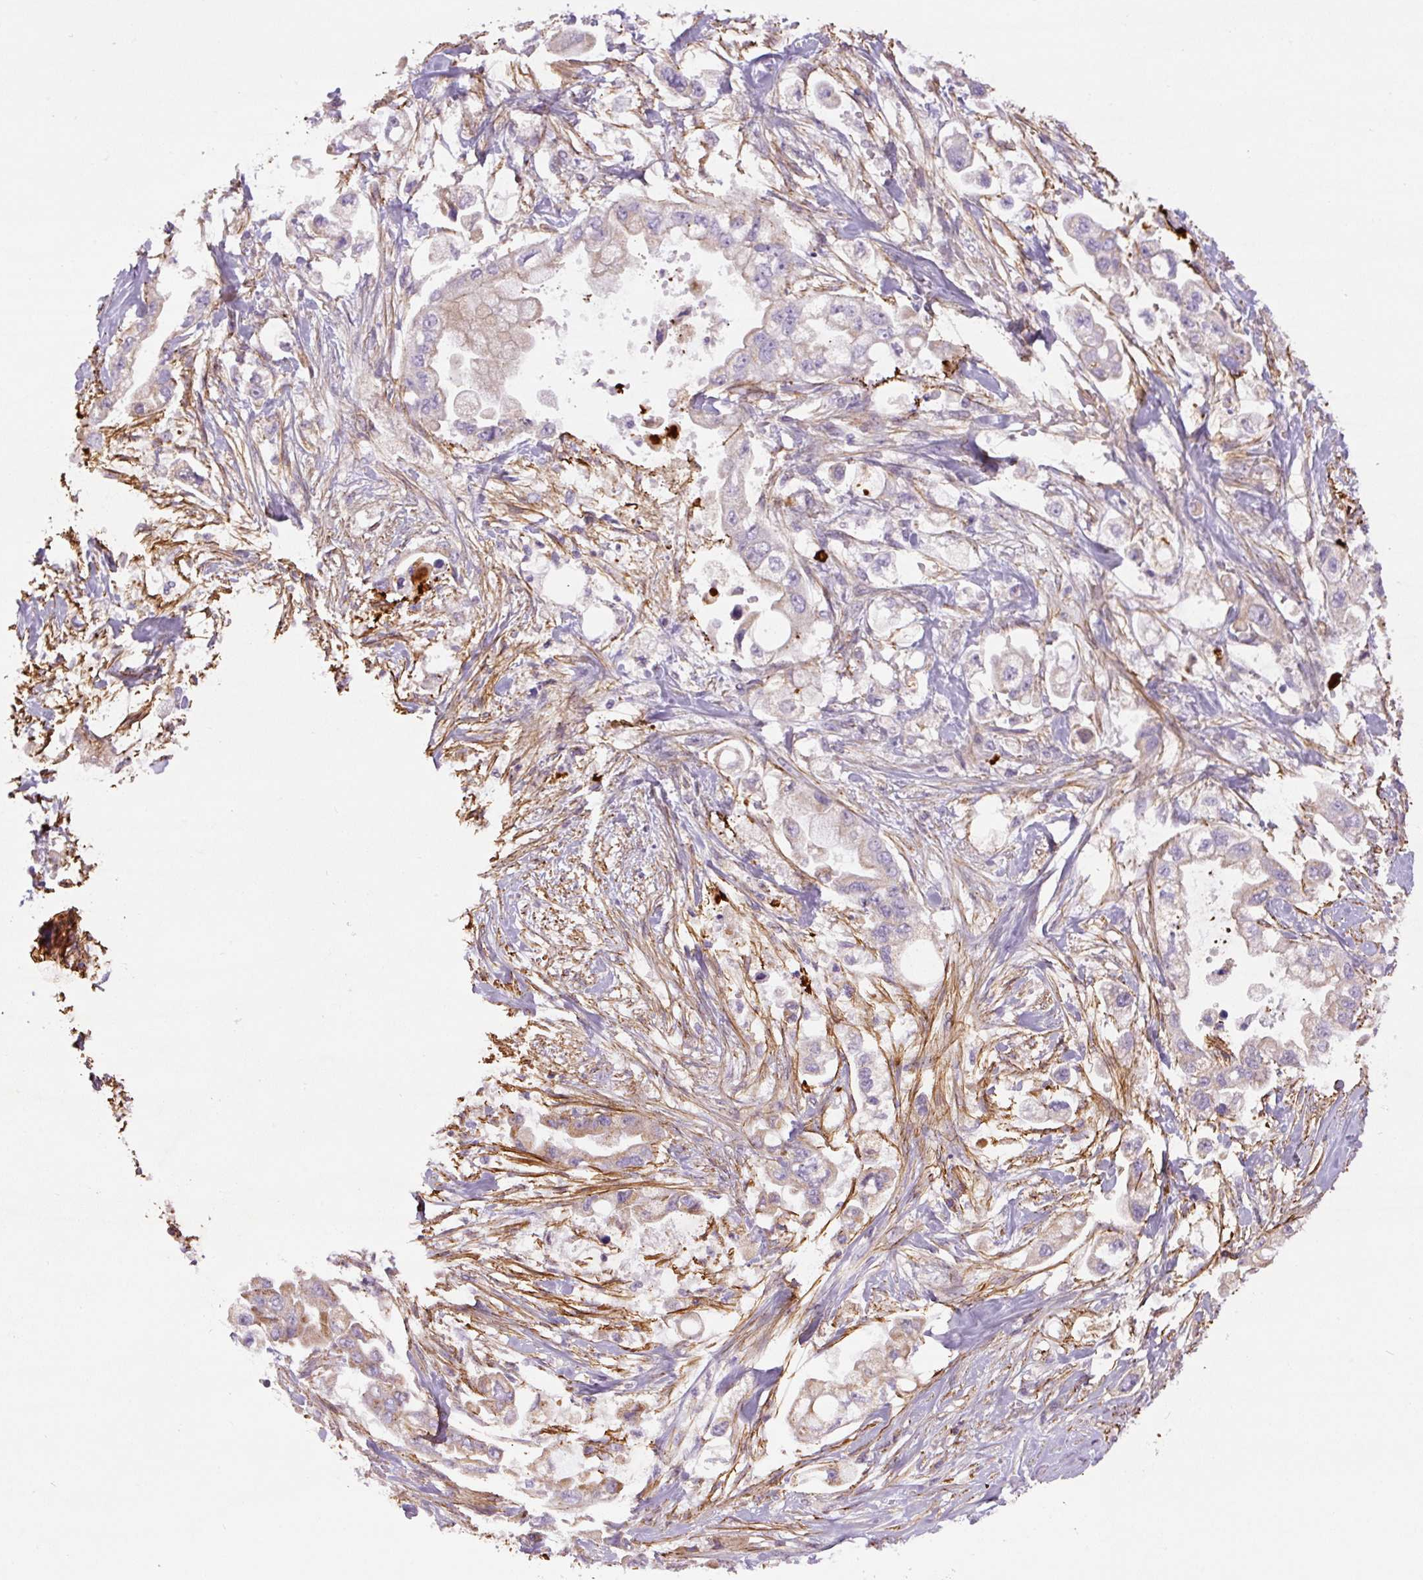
{"staining": {"intensity": "negative", "quantity": "none", "location": "none"}, "tissue": "stomach cancer", "cell_type": "Tumor cells", "image_type": "cancer", "snomed": [{"axis": "morphology", "description": "Adenocarcinoma, NOS"}, {"axis": "topography", "description": "Stomach"}], "caption": "Tumor cells show no significant protein positivity in stomach cancer (adenocarcinoma). (Immunohistochemistry (ihc), brightfield microscopy, high magnification).", "gene": "CCNI2", "patient": {"sex": "male", "age": 62}}